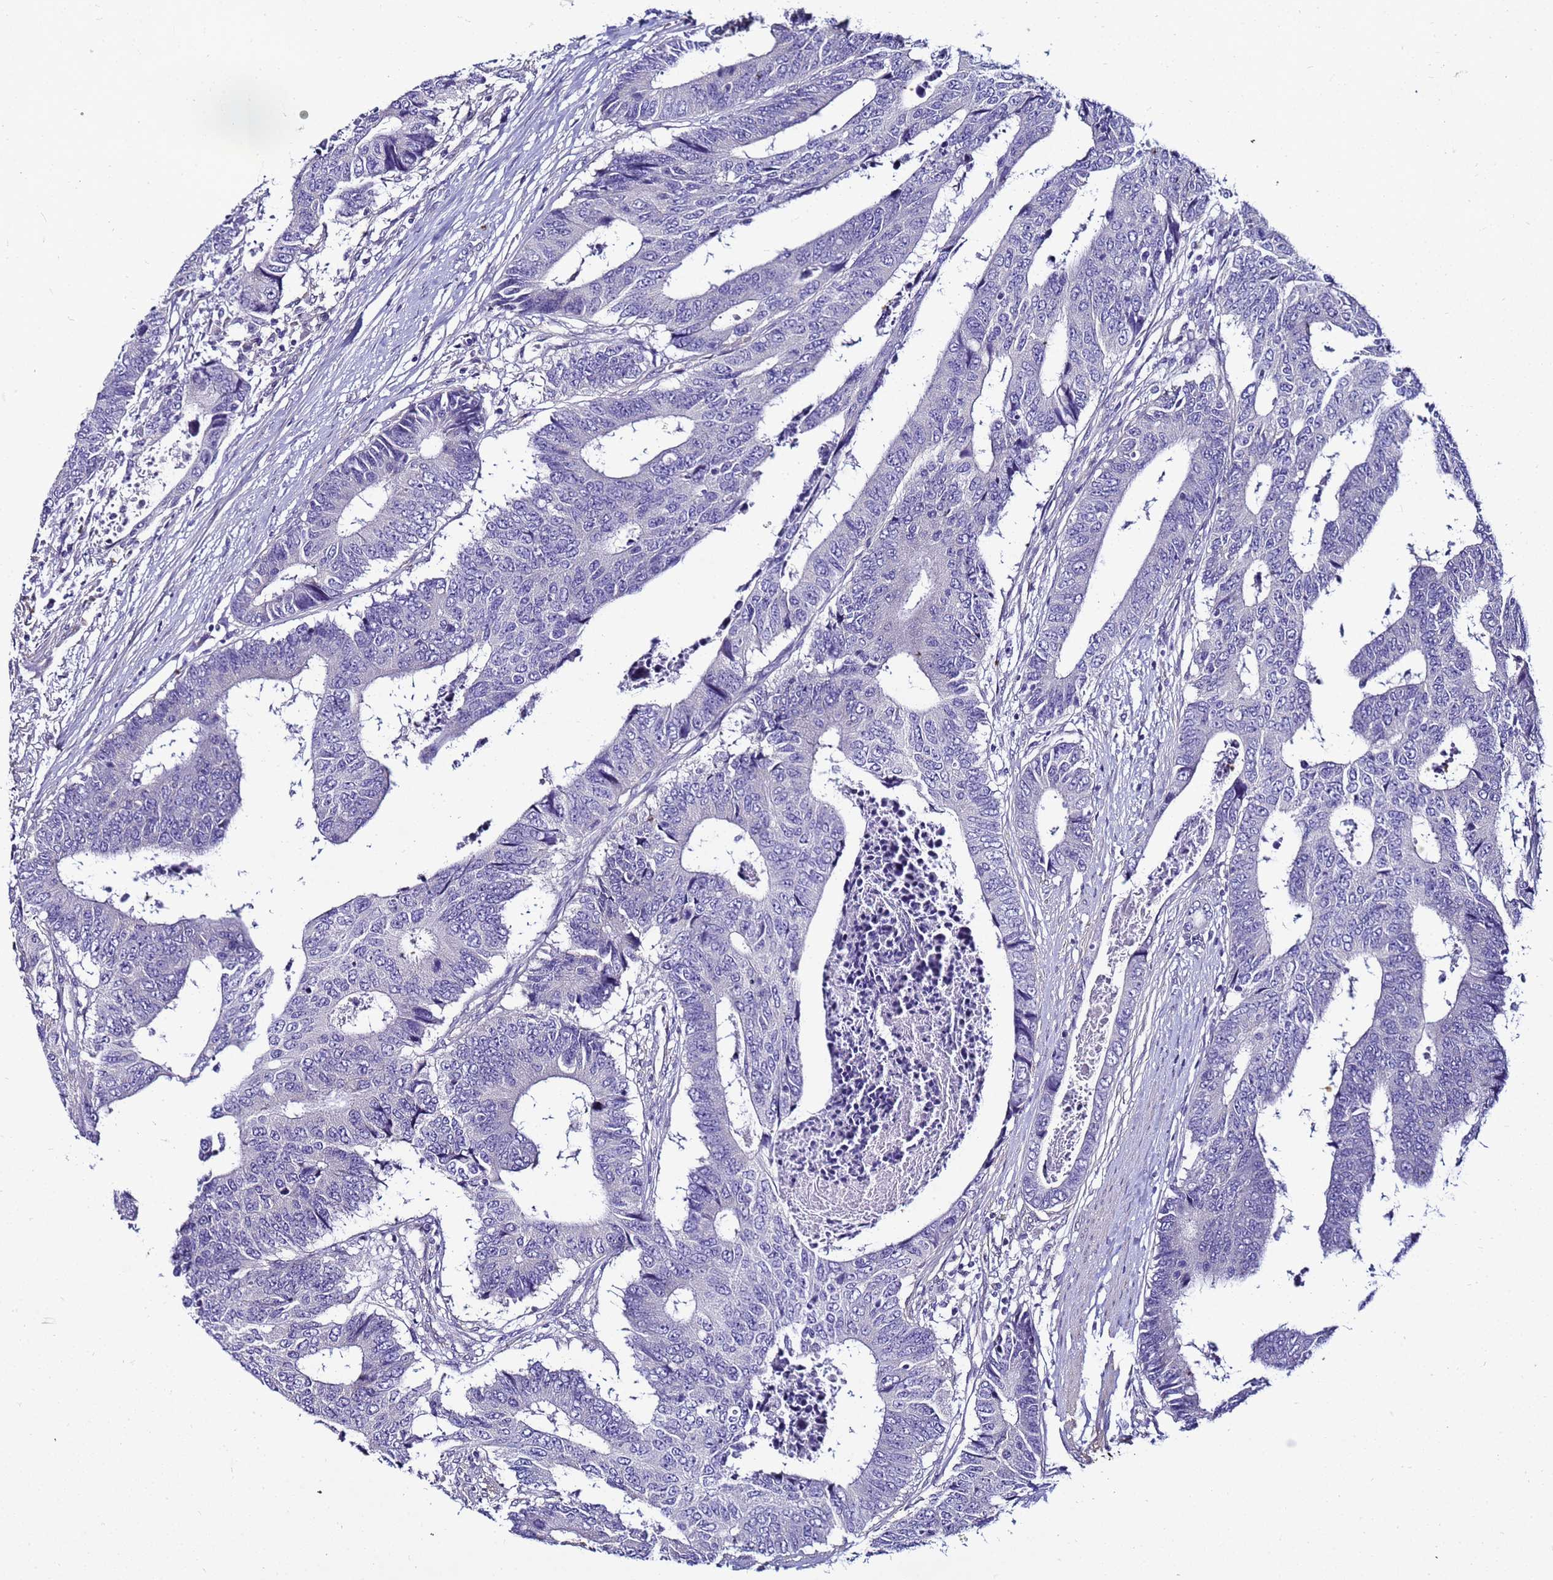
{"staining": {"intensity": "negative", "quantity": "none", "location": "none"}, "tissue": "colorectal cancer", "cell_type": "Tumor cells", "image_type": "cancer", "snomed": [{"axis": "morphology", "description": "Adenocarcinoma, NOS"}, {"axis": "topography", "description": "Rectum"}], "caption": "Immunohistochemistry (IHC) histopathology image of neoplastic tissue: colorectal cancer (adenocarcinoma) stained with DAB (3,3'-diaminobenzidine) reveals no significant protein positivity in tumor cells.", "gene": "FAM166B", "patient": {"sex": "male", "age": 84}}